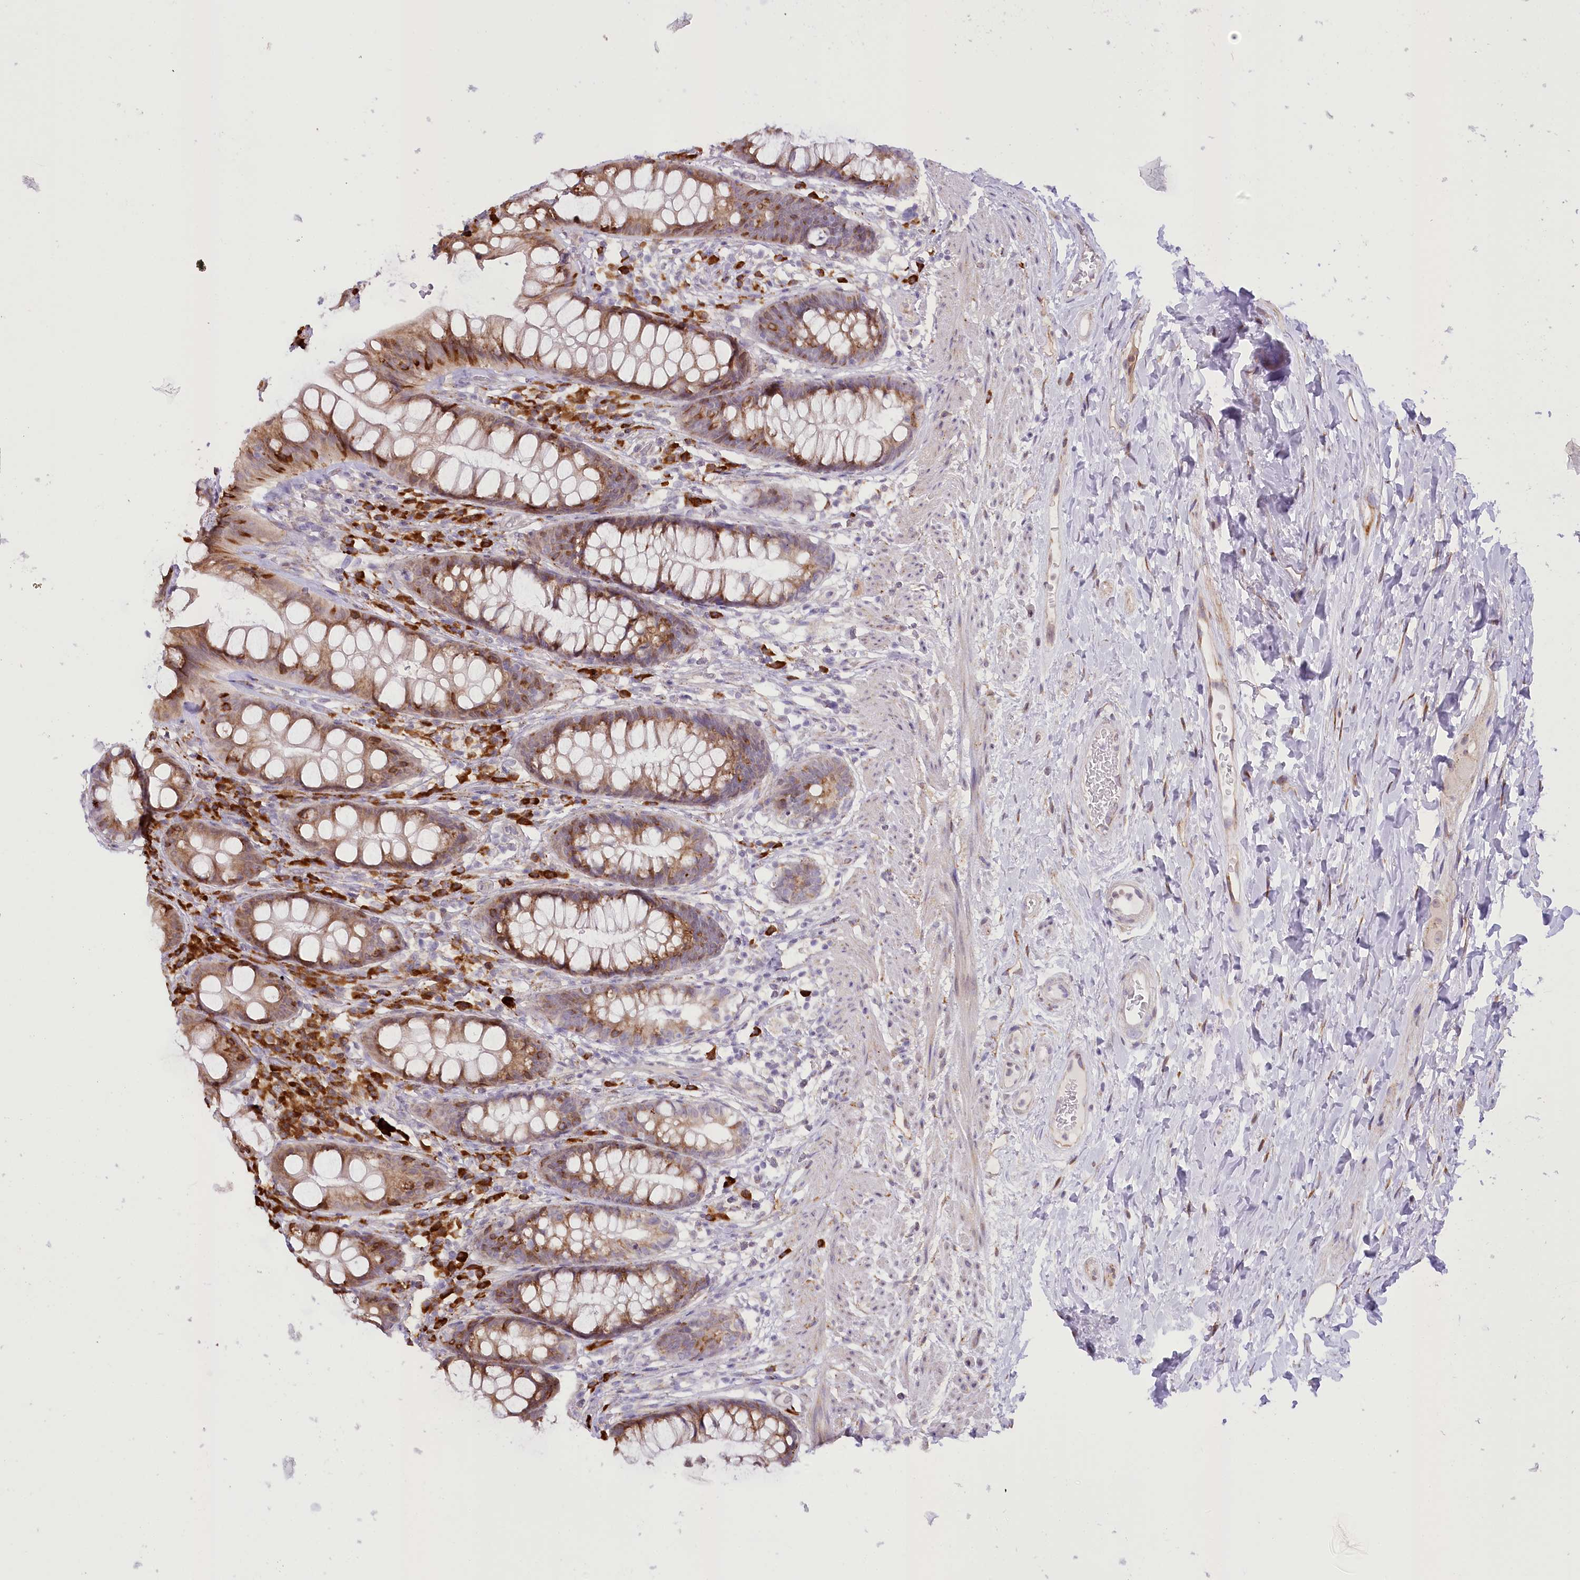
{"staining": {"intensity": "moderate", "quantity": "<25%", "location": "cytoplasmic/membranous"}, "tissue": "rectum", "cell_type": "Glandular cells", "image_type": "normal", "snomed": [{"axis": "morphology", "description": "Normal tissue, NOS"}, {"axis": "topography", "description": "Rectum"}], "caption": "Immunohistochemistry staining of unremarkable rectum, which reveals low levels of moderate cytoplasmic/membranous expression in approximately <25% of glandular cells indicating moderate cytoplasmic/membranous protein positivity. The staining was performed using DAB (3,3'-diaminobenzidine) (brown) for protein detection and nuclei were counterstained in hematoxylin (blue).", "gene": "NCKAP5", "patient": {"sex": "male", "age": 74}}